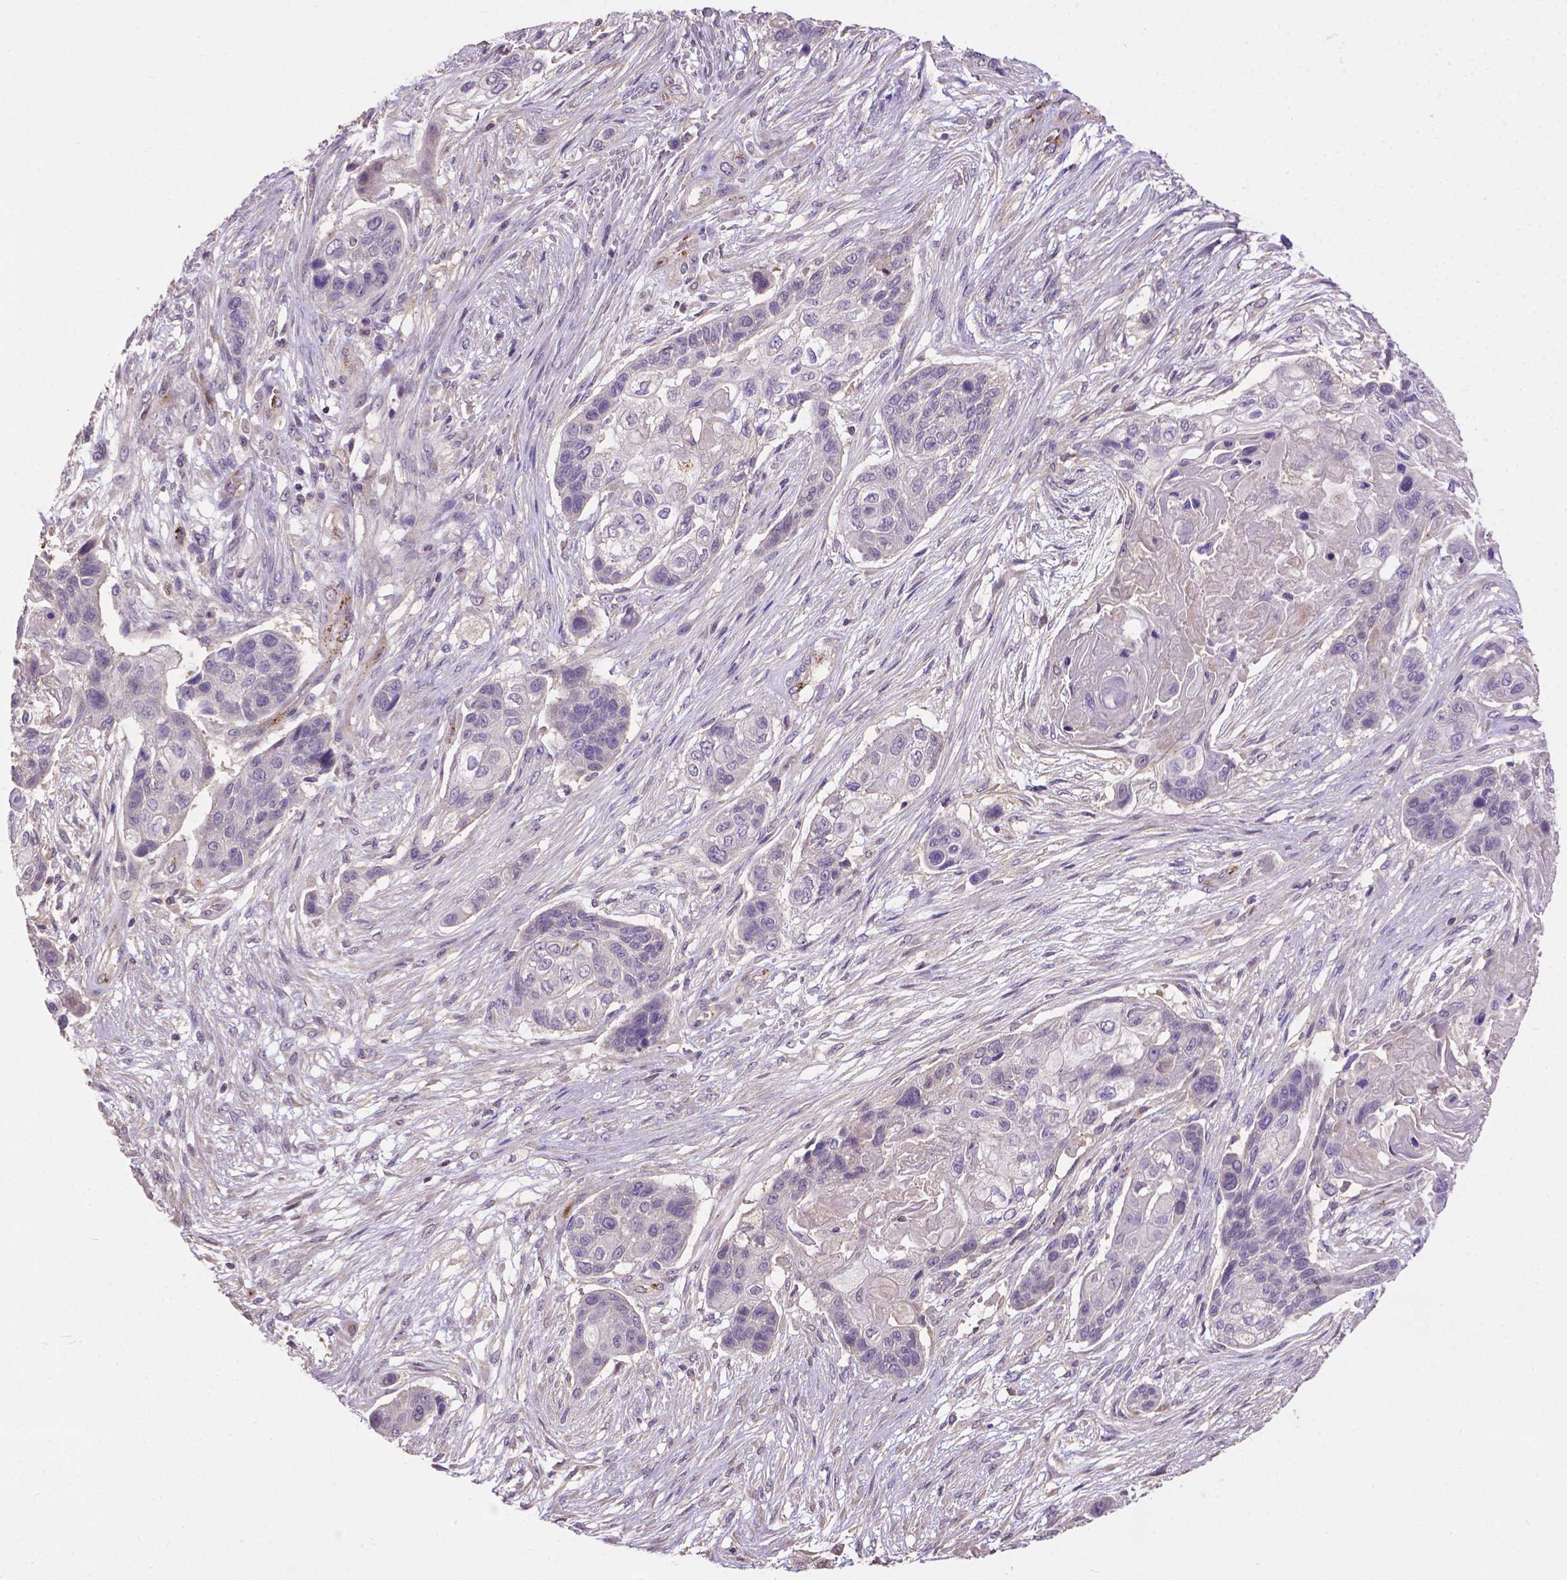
{"staining": {"intensity": "negative", "quantity": "none", "location": "none"}, "tissue": "lung cancer", "cell_type": "Tumor cells", "image_type": "cancer", "snomed": [{"axis": "morphology", "description": "Squamous cell carcinoma, NOS"}, {"axis": "topography", "description": "Lung"}], "caption": "Lung cancer (squamous cell carcinoma) was stained to show a protein in brown. There is no significant positivity in tumor cells.", "gene": "ZNF337", "patient": {"sex": "male", "age": 69}}